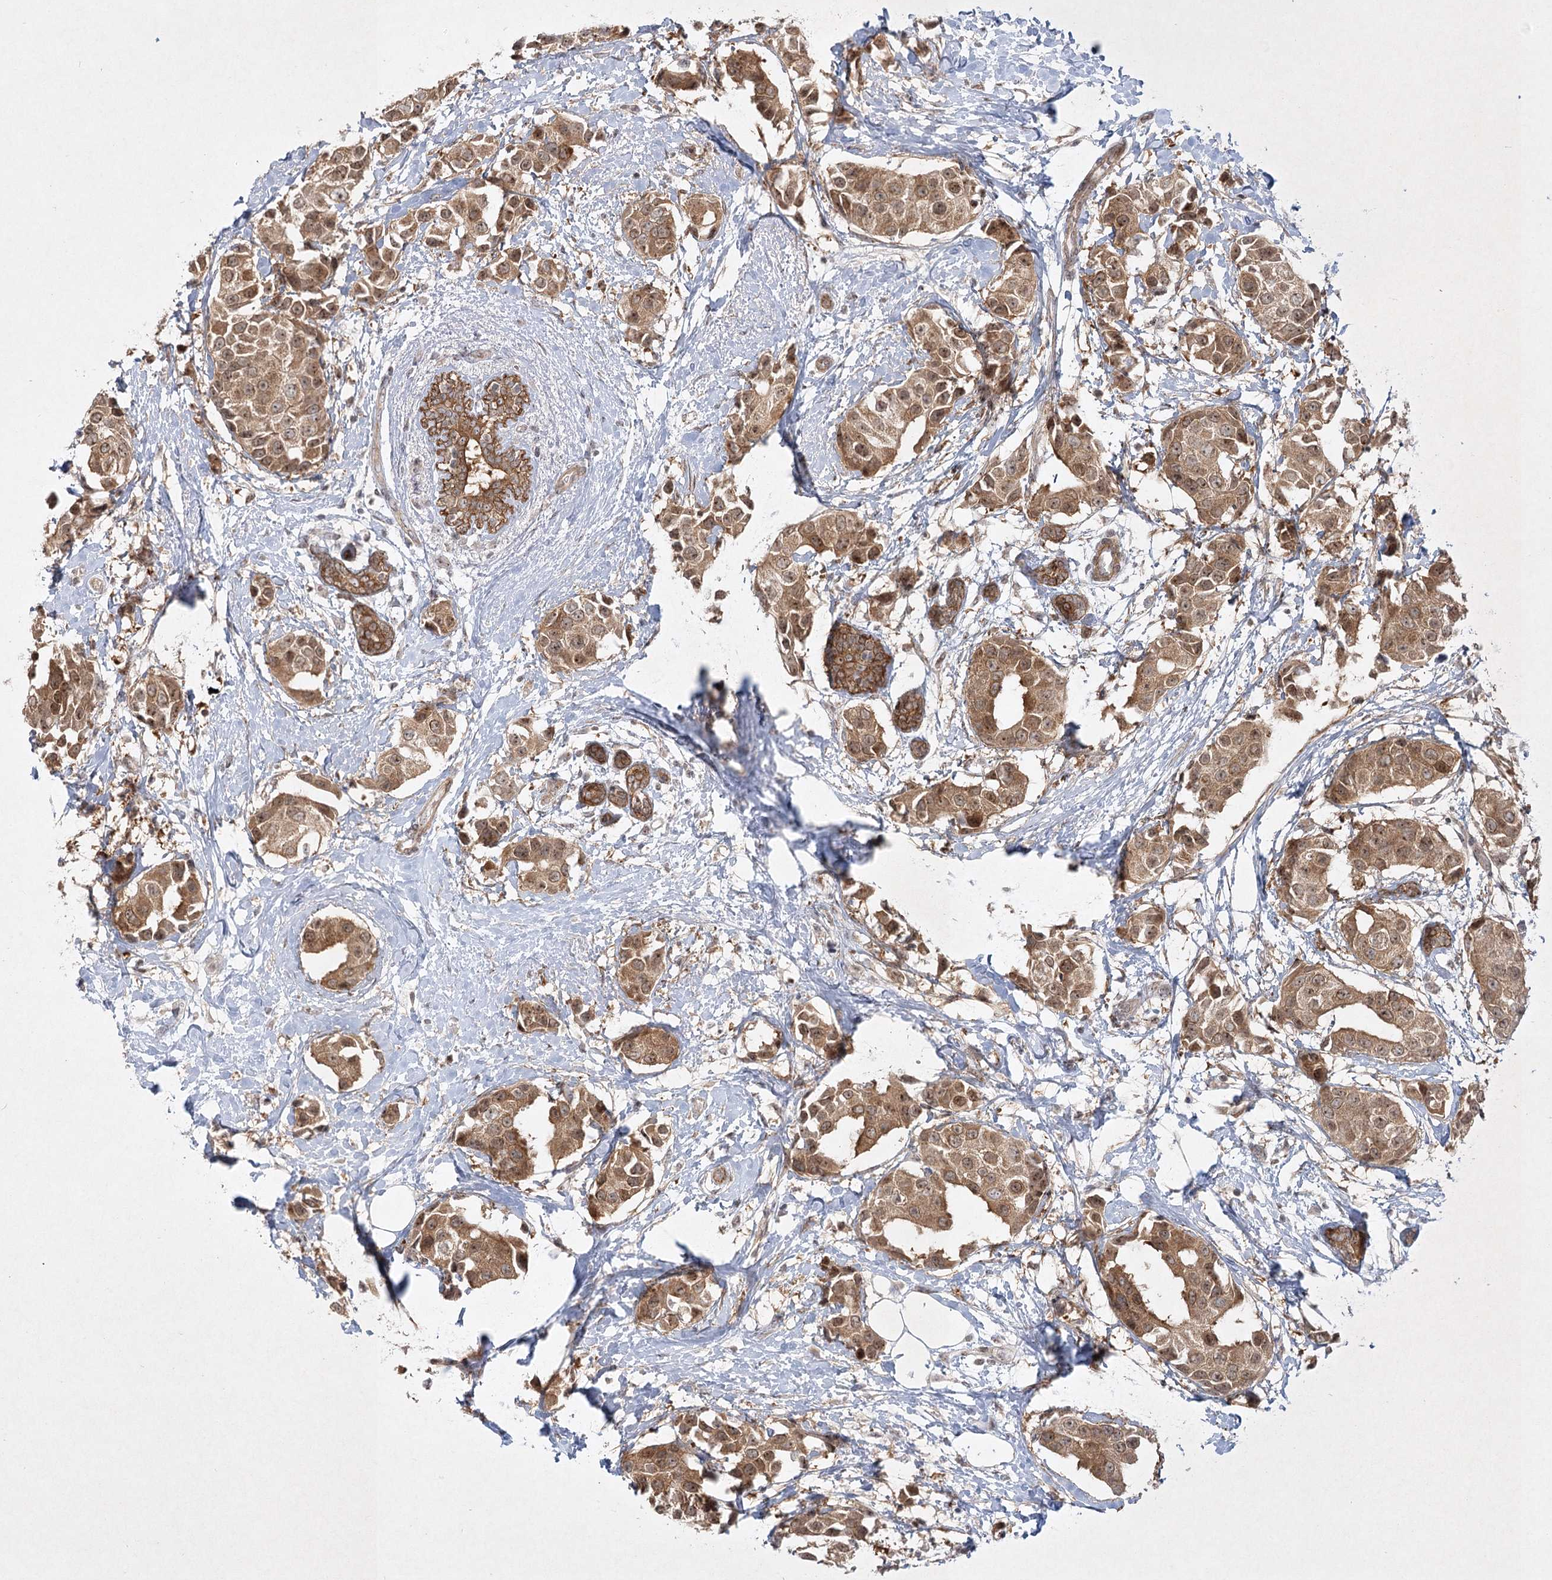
{"staining": {"intensity": "moderate", "quantity": ">75%", "location": "cytoplasmic/membranous"}, "tissue": "breast cancer", "cell_type": "Tumor cells", "image_type": "cancer", "snomed": [{"axis": "morphology", "description": "Normal tissue, NOS"}, {"axis": "morphology", "description": "Duct carcinoma"}, {"axis": "topography", "description": "Breast"}], "caption": "Breast cancer (intraductal carcinoma) stained with immunohistochemistry (IHC) shows moderate cytoplasmic/membranous expression in about >75% of tumor cells.", "gene": "SH2D3A", "patient": {"sex": "female", "age": 39}}